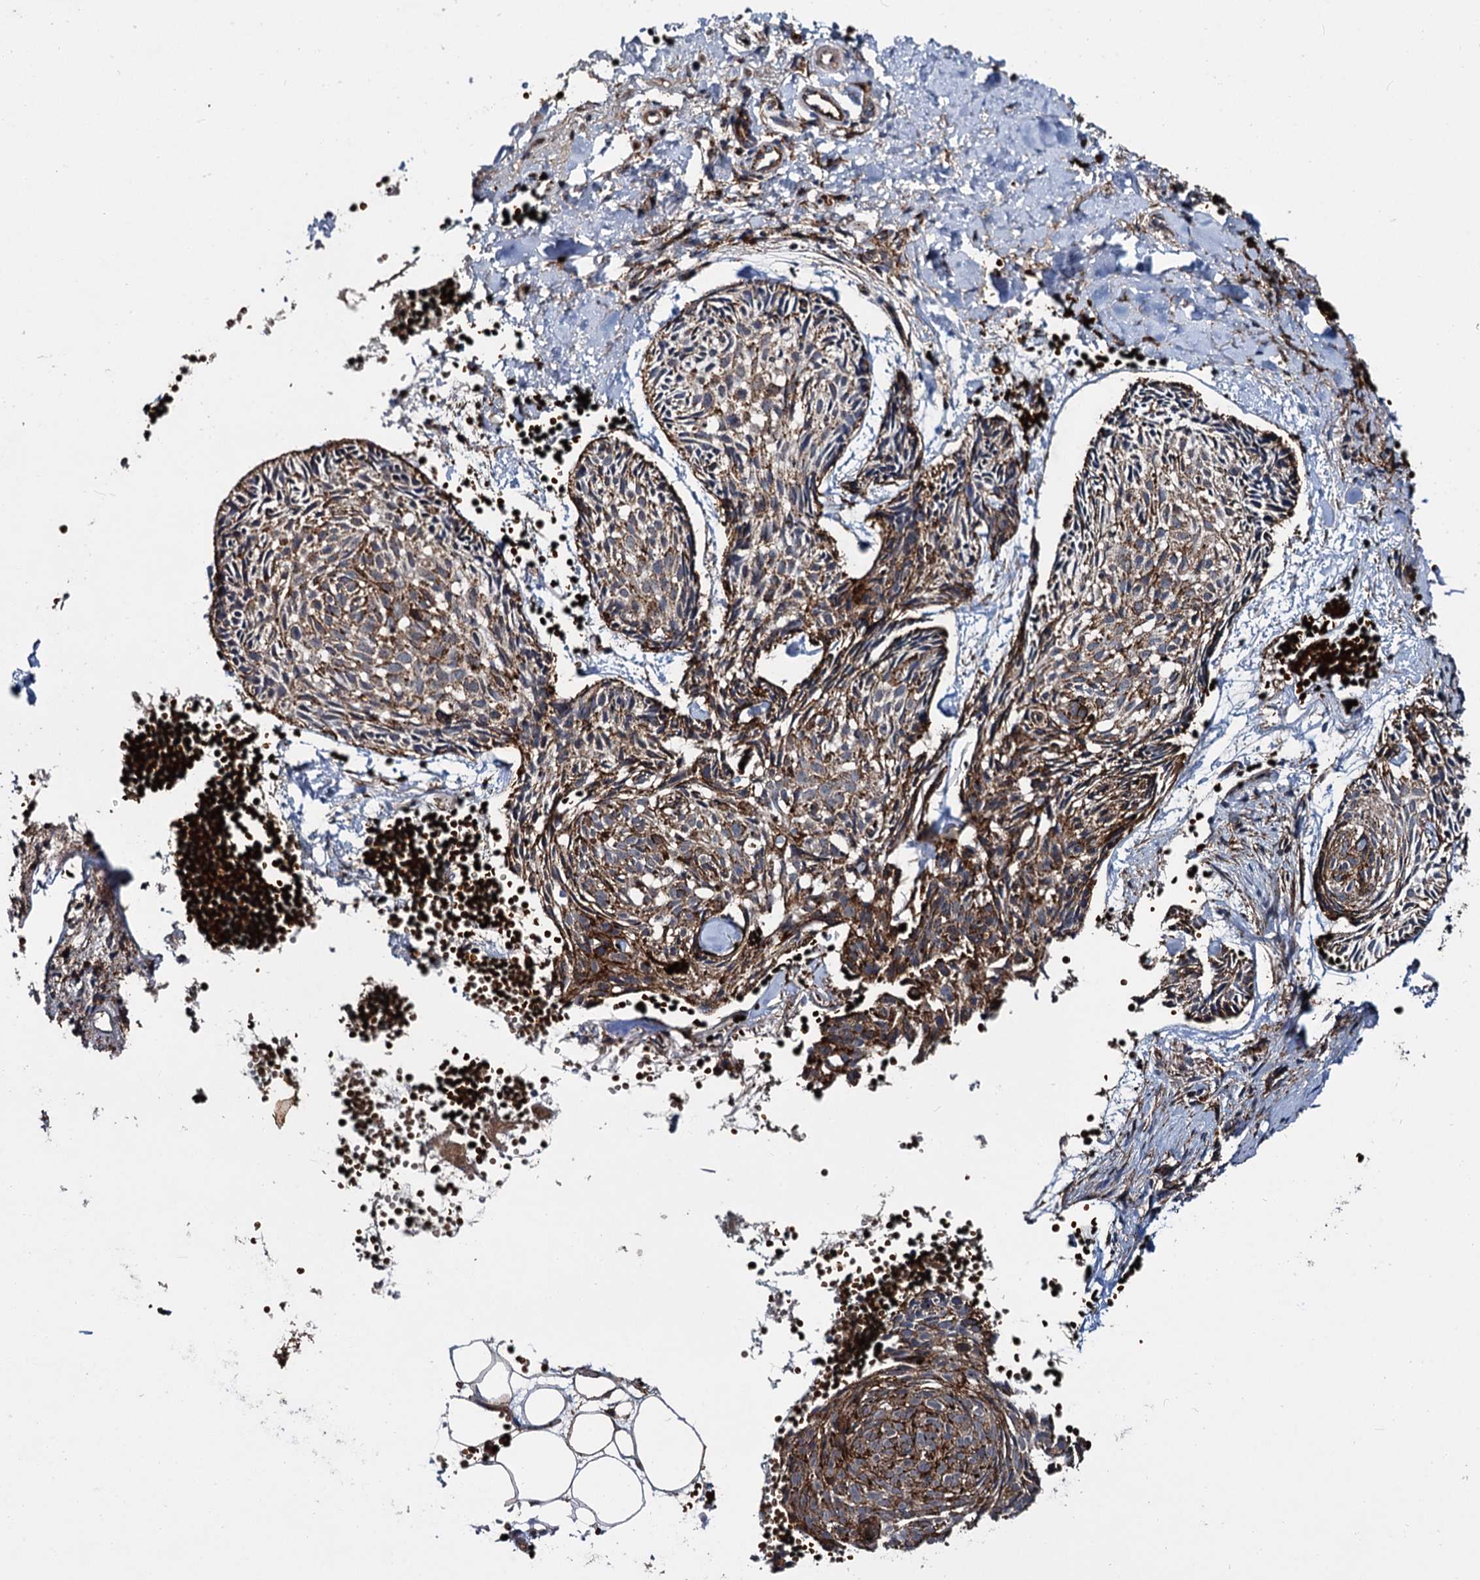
{"staining": {"intensity": "strong", "quantity": "25%-75%", "location": "cytoplasmic/membranous"}, "tissue": "skin cancer", "cell_type": "Tumor cells", "image_type": "cancer", "snomed": [{"axis": "morphology", "description": "Normal tissue, NOS"}, {"axis": "morphology", "description": "Basal cell carcinoma"}, {"axis": "topography", "description": "Skin"}], "caption": "Immunohistochemistry (IHC) photomicrograph of neoplastic tissue: basal cell carcinoma (skin) stained using immunohistochemistry reveals high levels of strong protein expression localized specifically in the cytoplasmic/membranous of tumor cells, appearing as a cytoplasmic/membranous brown color.", "gene": "GBA1", "patient": {"sex": "male", "age": 66}}